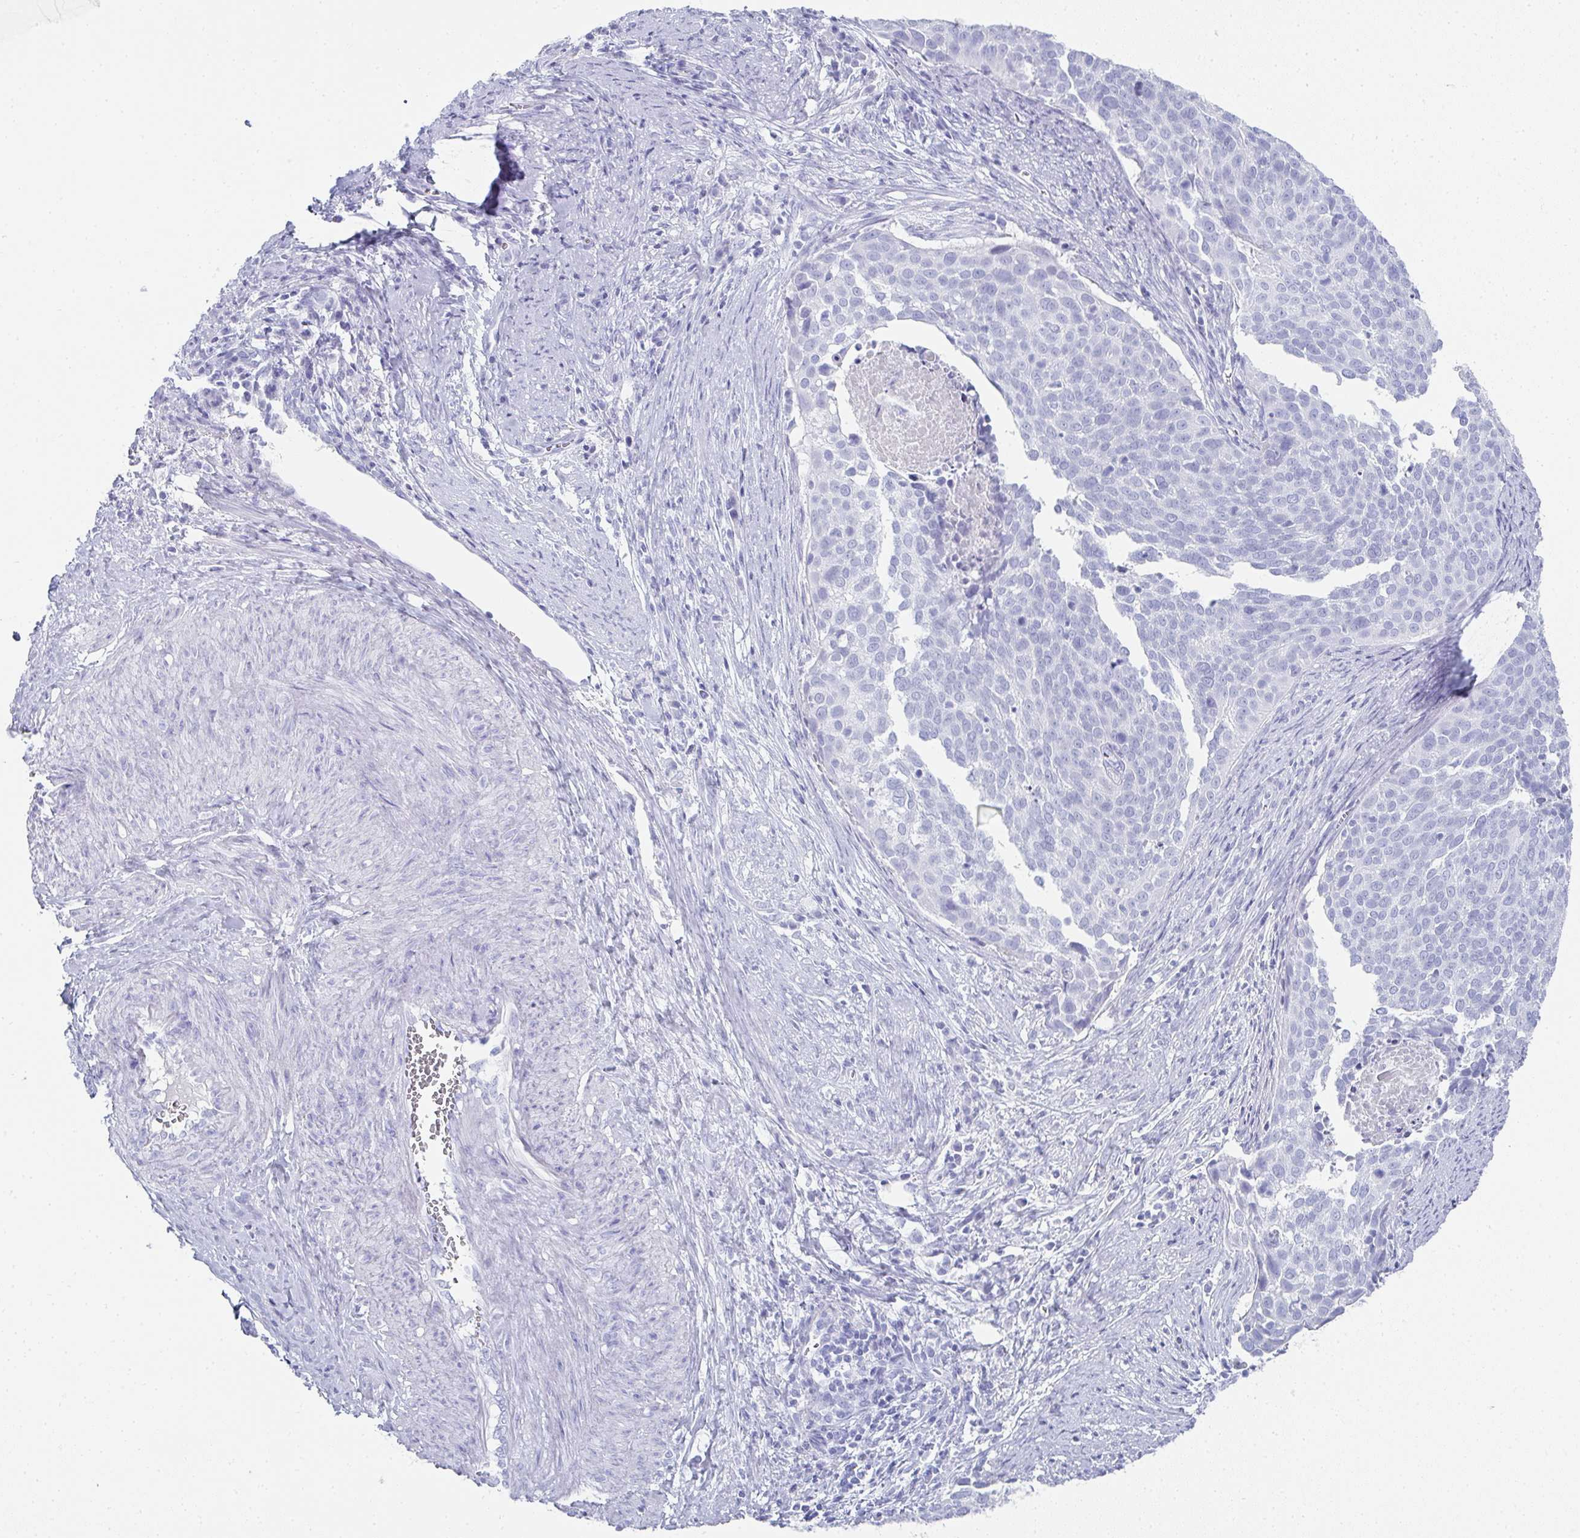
{"staining": {"intensity": "negative", "quantity": "none", "location": "none"}, "tissue": "cervical cancer", "cell_type": "Tumor cells", "image_type": "cancer", "snomed": [{"axis": "morphology", "description": "Squamous cell carcinoma, NOS"}, {"axis": "topography", "description": "Cervix"}], "caption": "DAB immunohistochemical staining of human cervical squamous cell carcinoma shows no significant positivity in tumor cells.", "gene": "SYCP1", "patient": {"sex": "female", "age": 39}}